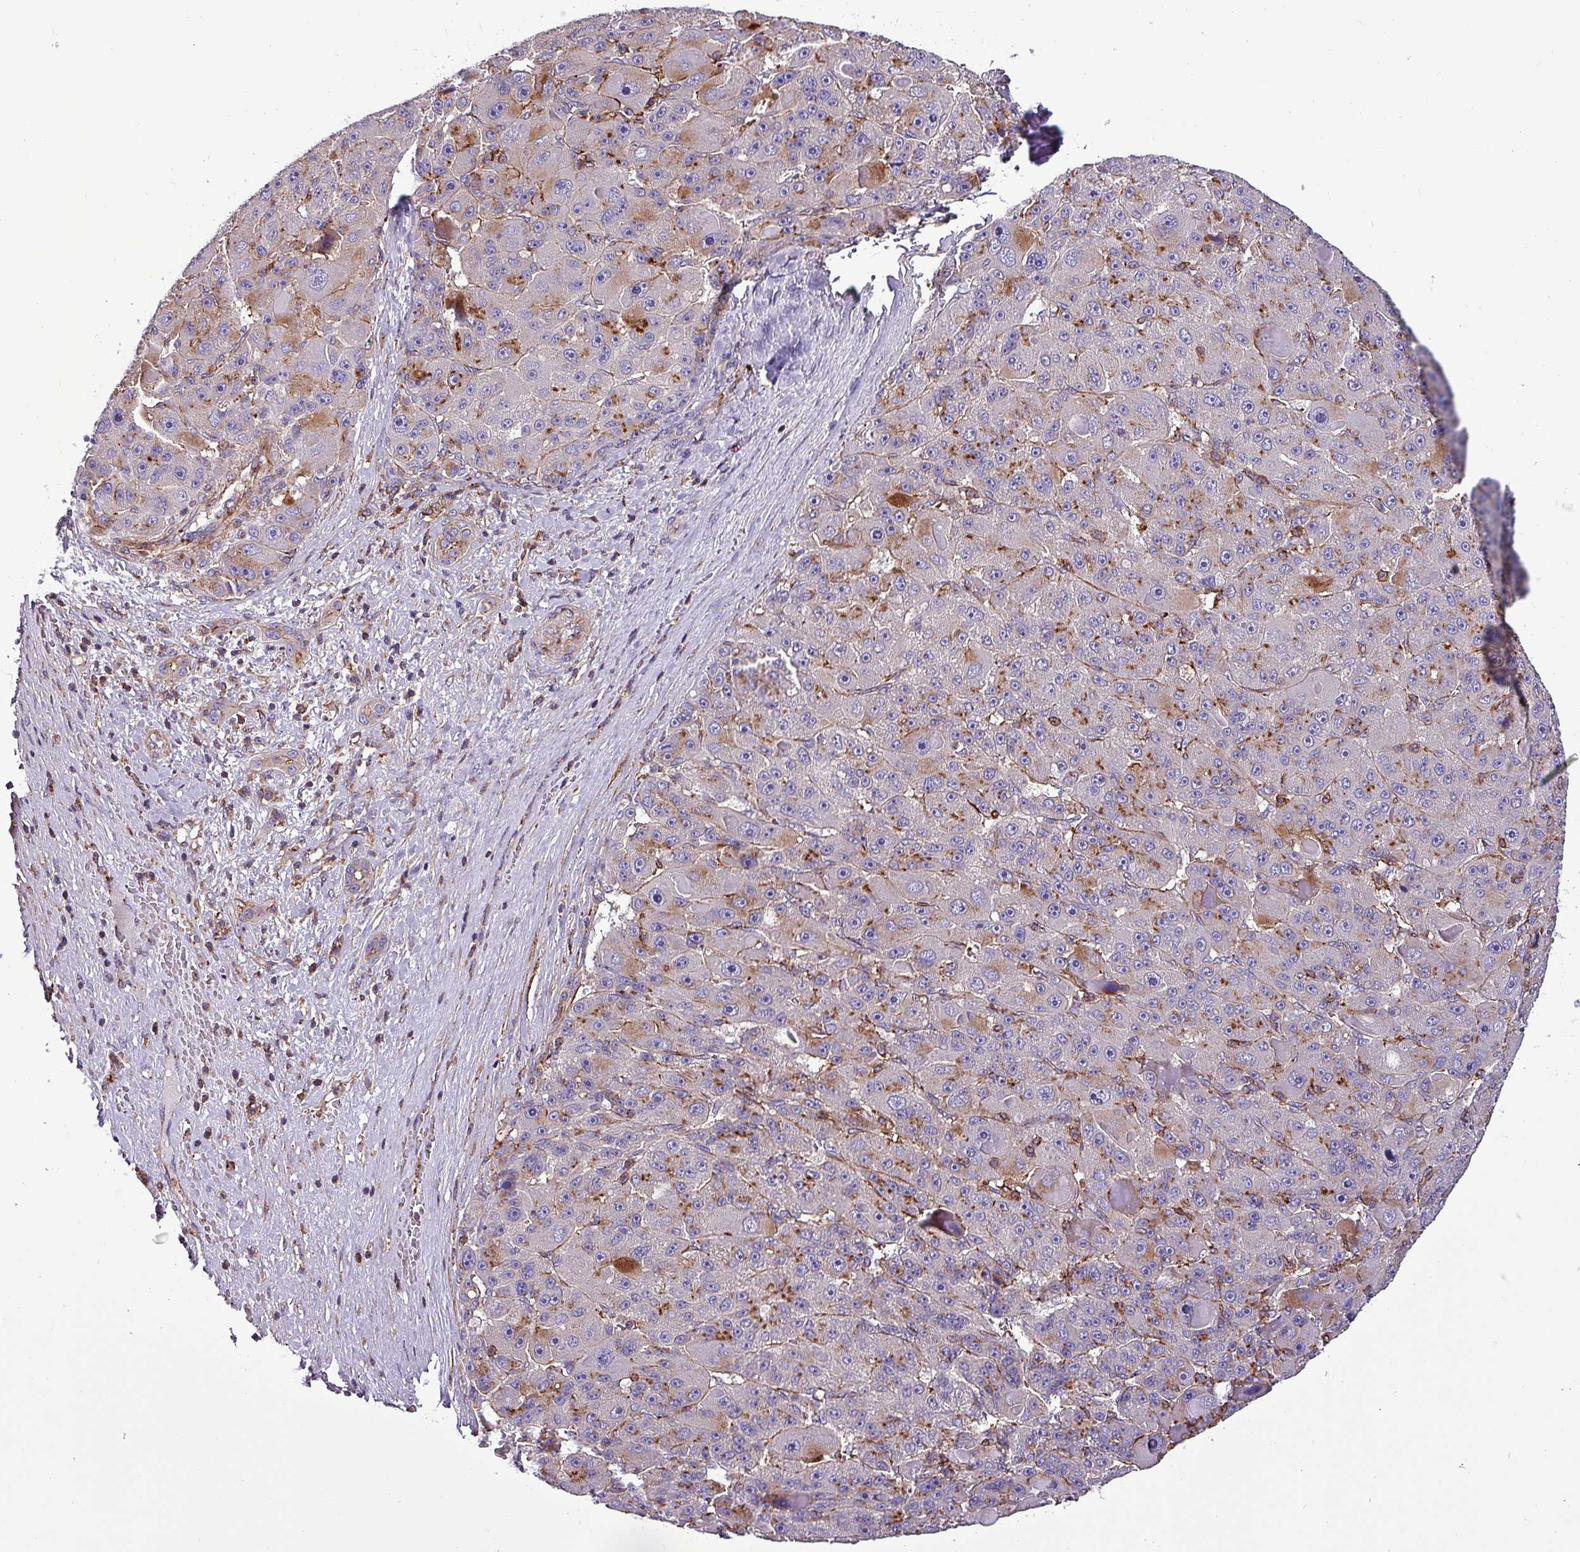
{"staining": {"intensity": "negative", "quantity": "none", "location": "none"}, "tissue": "liver cancer", "cell_type": "Tumor cells", "image_type": "cancer", "snomed": [{"axis": "morphology", "description": "Carcinoma, Hepatocellular, NOS"}, {"axis": "topography", "description": "Liver"}], "caption": "This is a photomicrograph of immunohistochemistry staining of liver hepatocellular carcinoma, which shows no expression in tumor cells. (Stains: DAB immunohistochemistry with hematoxylin counter stain, Microscopy: brightfield microscopy at high magnification).", "gene": "VAMP4", "patient": {"sex": "male", "age": 76}}